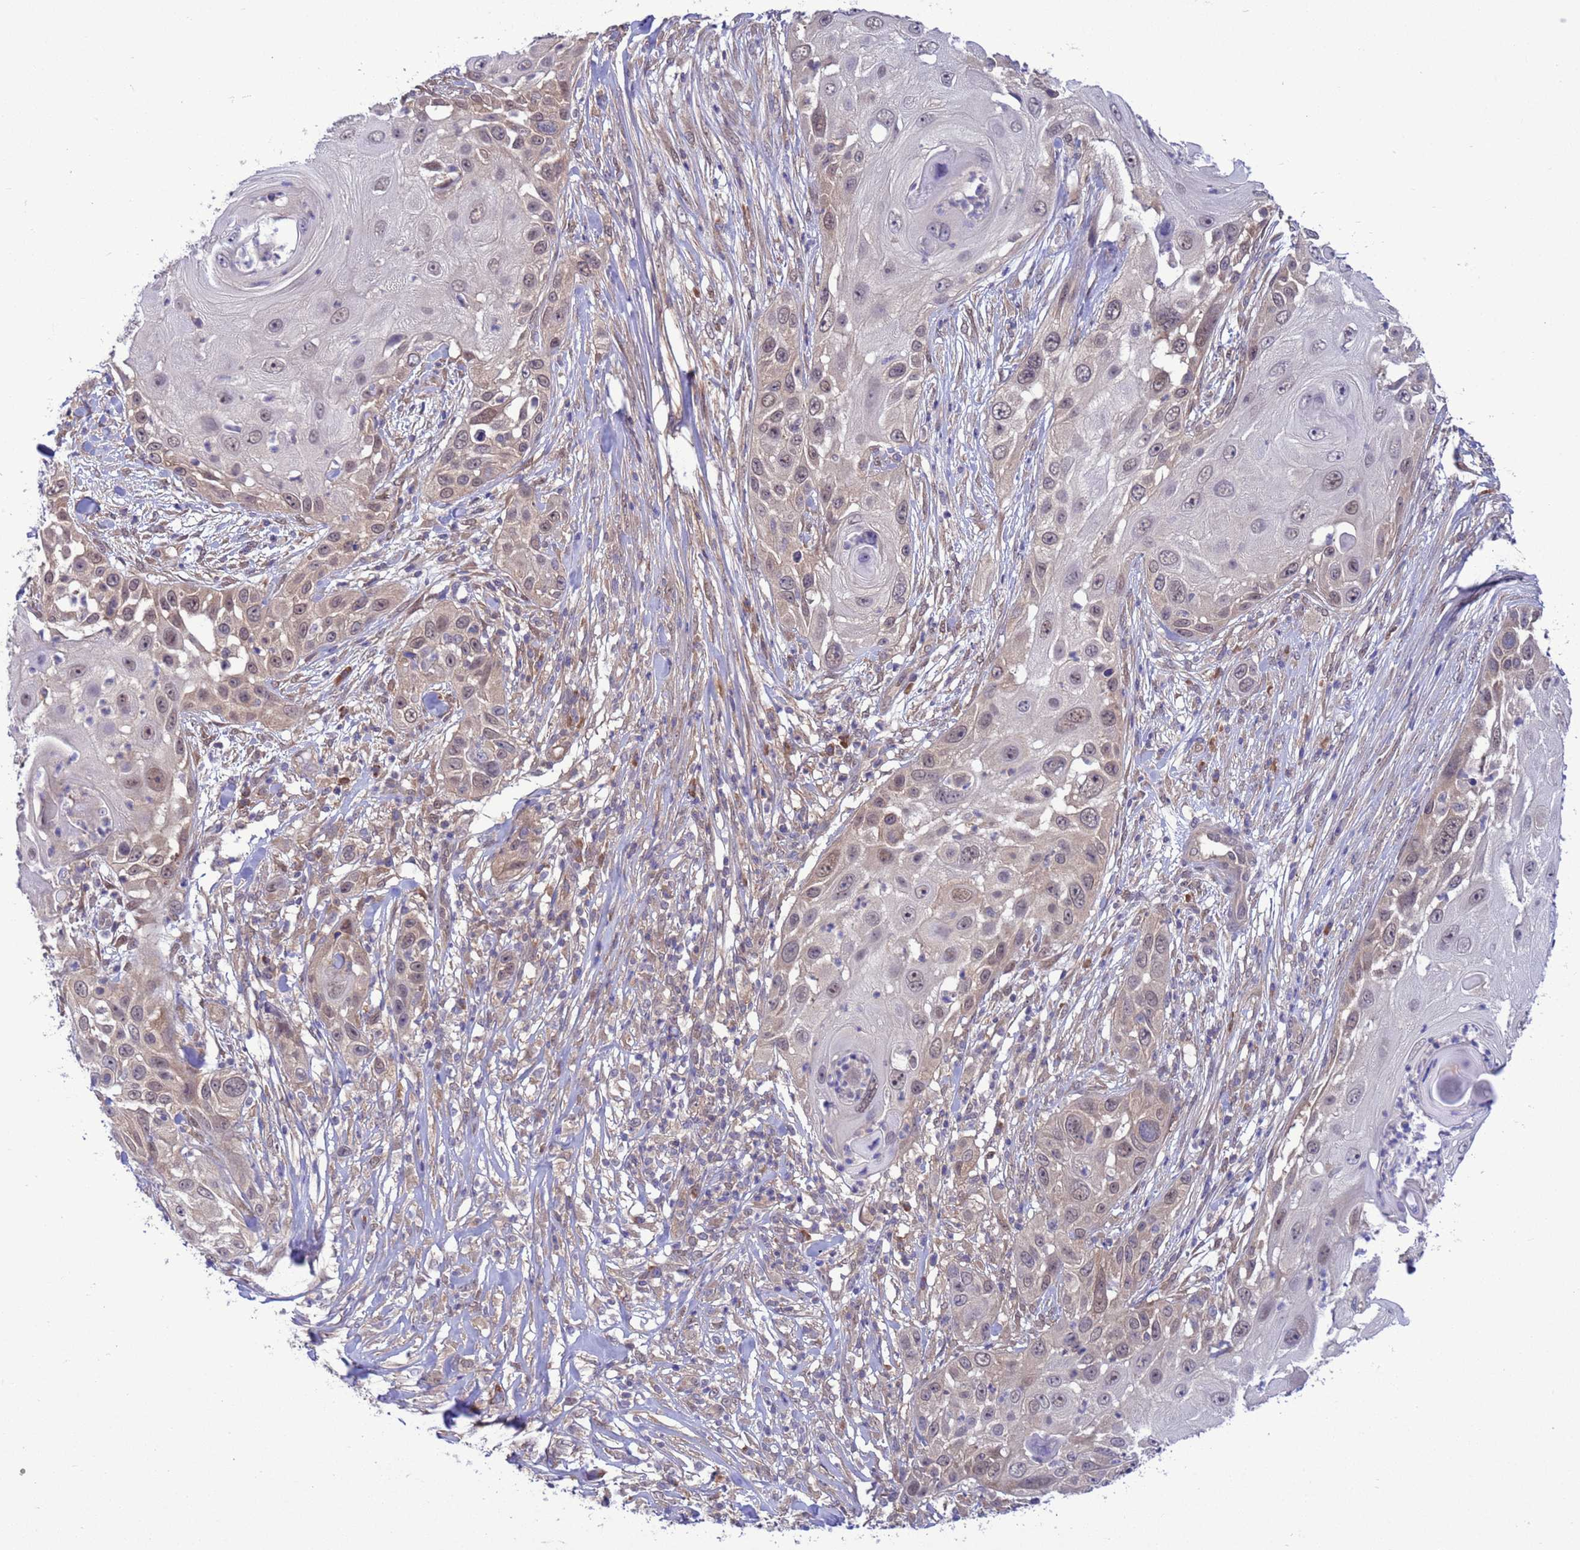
{"staining": {"intensity": "weak", "quantity": "25%-75%", "location": "cytoplasmic/membranous,nuclear"}, "tissue": "skin cancer", "cell_type": "Tumor cells", "image_type": "cancer", "snomed": [{"axis": "morphology", "description": "Squamous cell carcinoma, NOS"}, {"axis": "topography", "description": "Skin"}], "caption": "Tumor cells demonstrate weak cytoplasmic/membranous and nuclear staining in approximately 25%-75% of cells in skin cancer. (DAB (3,3'-diaminobenzidine) IHC, brown staining for protein, blue staining for nuclei).", "gene": "ZNF461", "patient": {"sex": "female", "age": 44}}